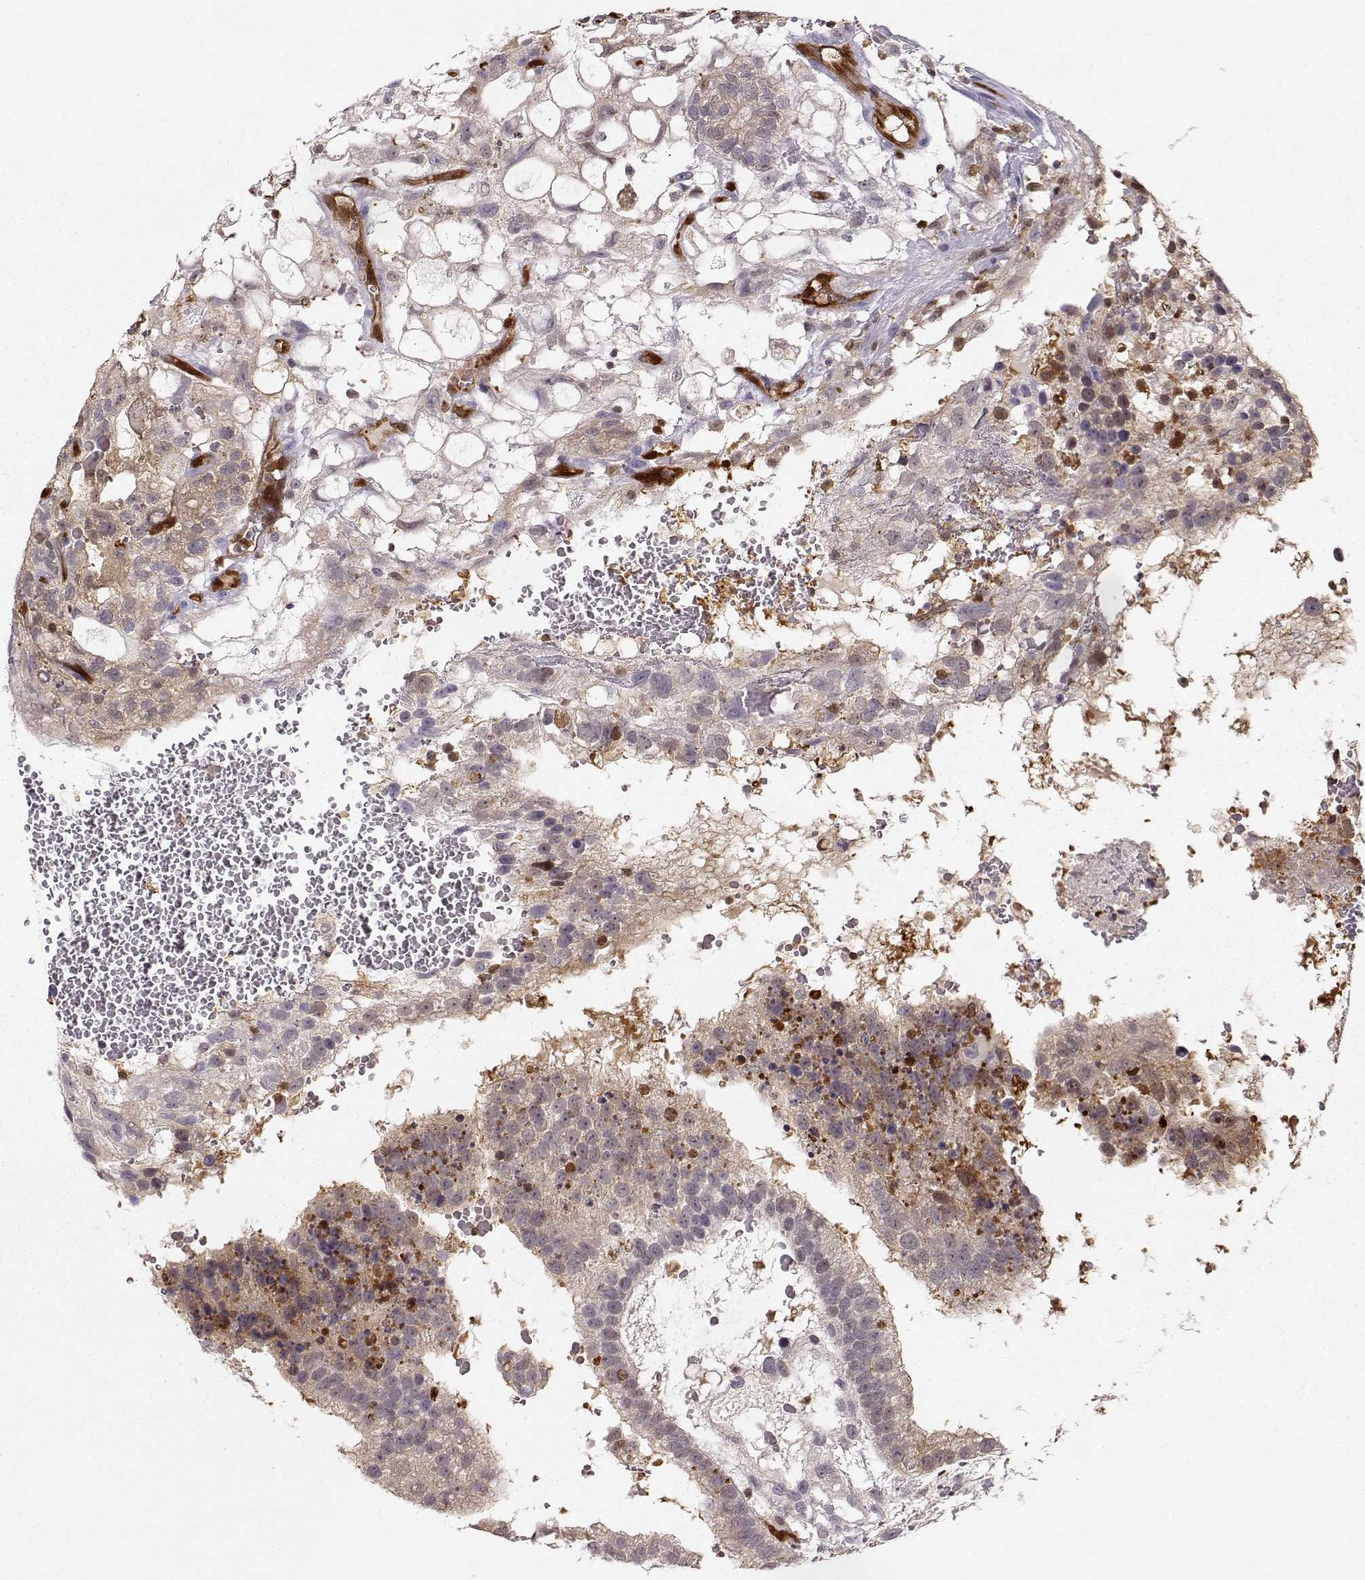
{"staining": {"intensity": "weak", "quantity": "<25%", "location": "cytoplasmic/membranous"}, "tissue": "testis cancer", "cell_type": "Tumor cells", "image_type": "cancer", "snomed": [{"axis": "morphology", "description": "Normal tissue, NOS"}, {"axis": "morphology", "description": "Carcinoma, Embryonal, NOS"}, {"axis": "topography", "description": "Testis"}, {"axis": "topography", "description": "Epididymis"}], "caption": "Histopathology image shows no protein staining in tumor cells of embryonal carcinoma (testis) tissue.", "gene": "PNP", "patient": {"sex": "male", "age": 32}}